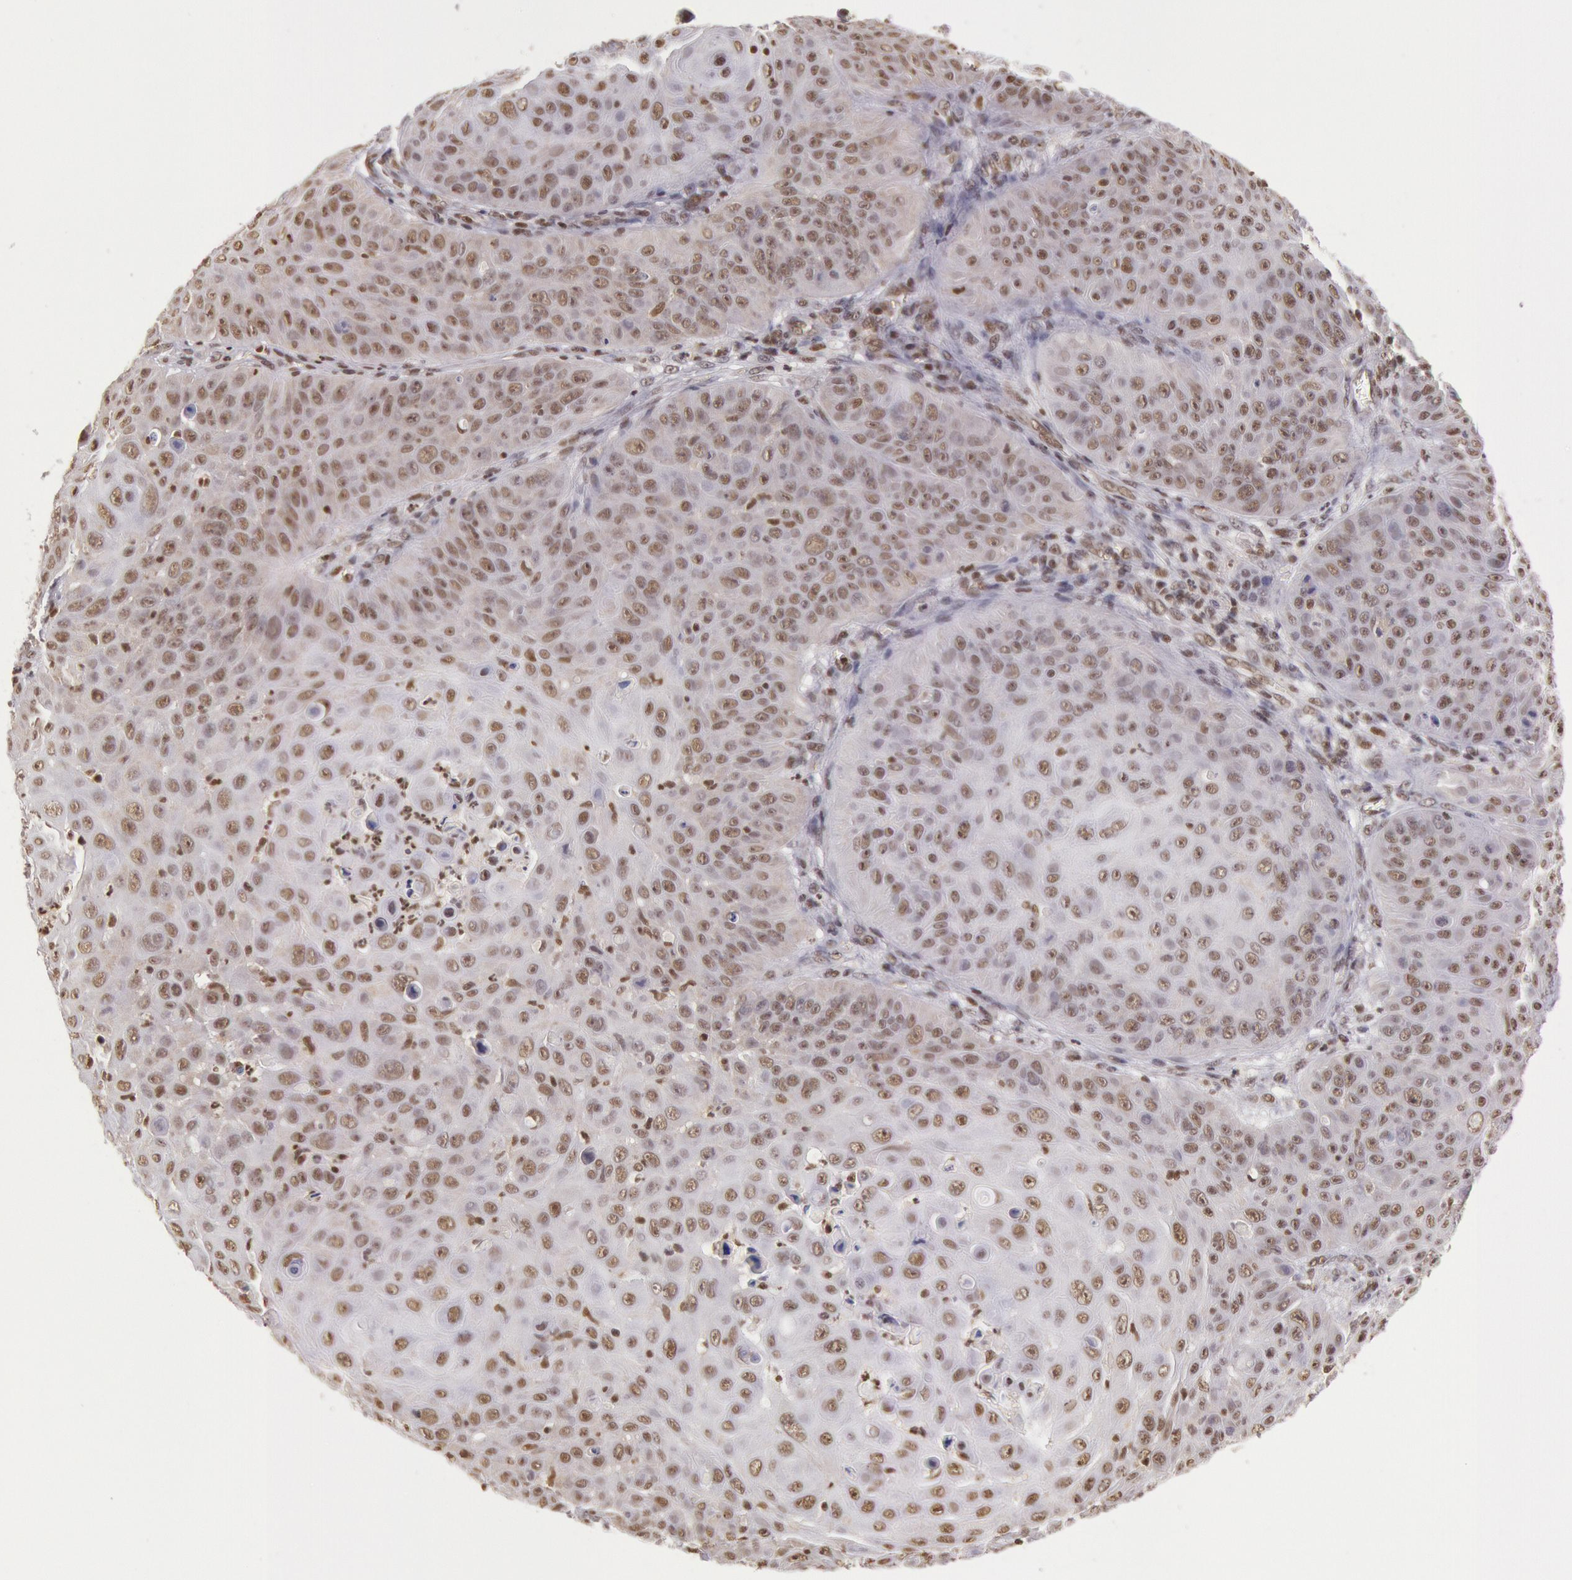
{"staining": {"intensity": "moderate", "quantity": ">75%", "location": "nuclear"}, "tissue": "skin cancer", "cell_type": "Tumor cells", "image_type": "cancer", "snomed": [{"axis": "morphology", "description": "Squamous cell carcinoma, NOS"}, {"axis": "topography", "description": "Skin"}], "caption": "High-power microscopy captured an immunohistochemistry photomicrograph of skin cancer, revealing moderate nuclear expression in about >75% of tumor cells. The protein is stained brown, and the nuclei are stained in blue (DAB (3,3'-diaminobenzidine) IHC with brightfield microscopy, high magnification).", "gene": "ESS2", "patient": {"sex": "male", "age": 82}}